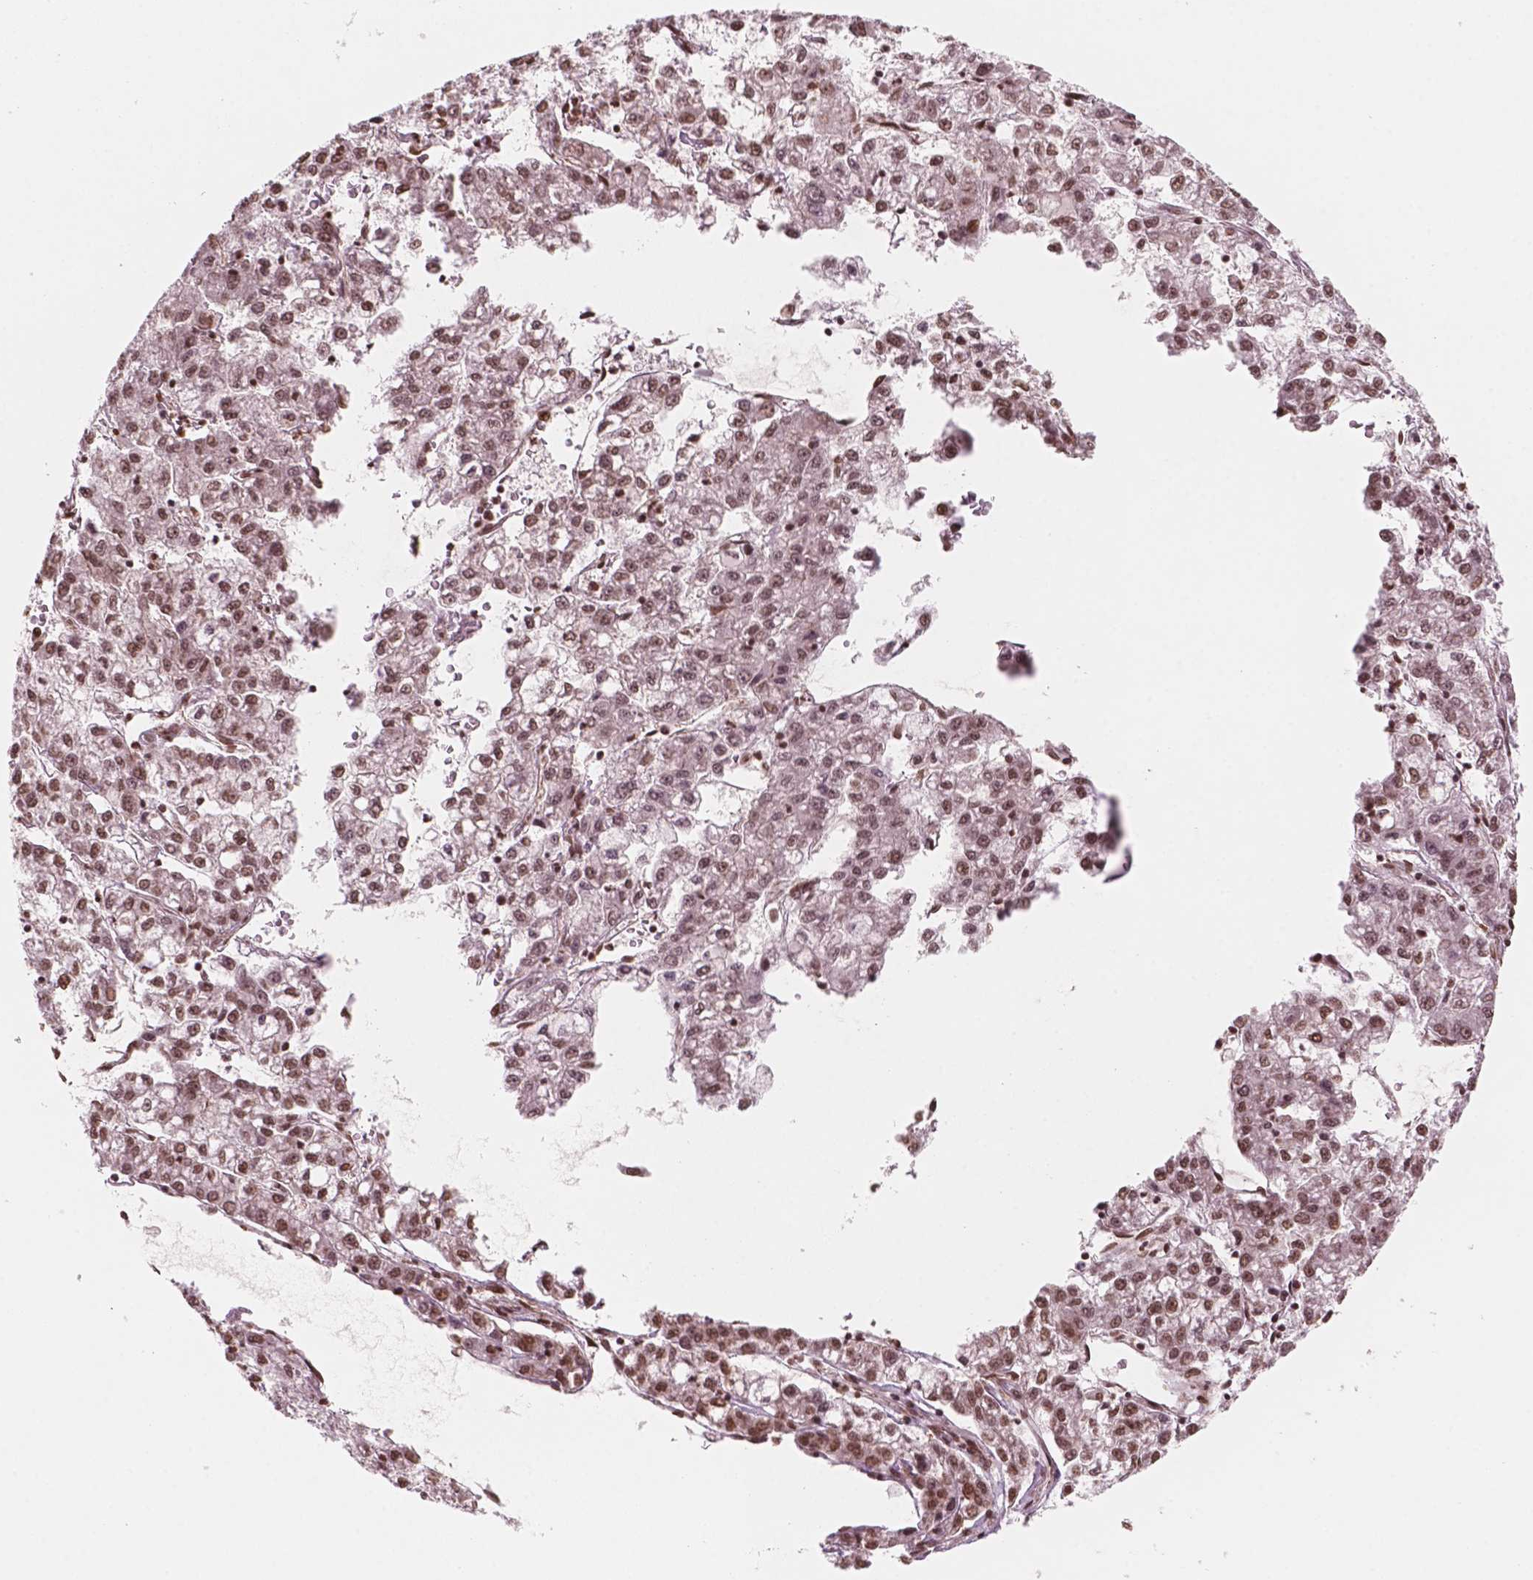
{"staining": {"intensity": "moderate", "quantity": ">75%", "location": "nuclear"}, "tissue": "liver cancer", "cell_type": "Tumor cells", "image_type": "cancer", "snomed": [{"axis": "morphology", "description": "Carcinoma, Hepatocellular, NOS"}, {"axis": "topography", "description": "Liver"}], "caption": "A high-resolution histopathology image shows immunohistochemistry (IHC) staining of hepatocellular carcinoma (liver), which reveals moderate nuclear expression in approximately >75% of tumor cells. Immunohistochemistry (ihc) stains the protein in brown and the nuclei are stained blue.", "gene": "GTF3C5", "patient": {"sex": "male", "age": 40}}